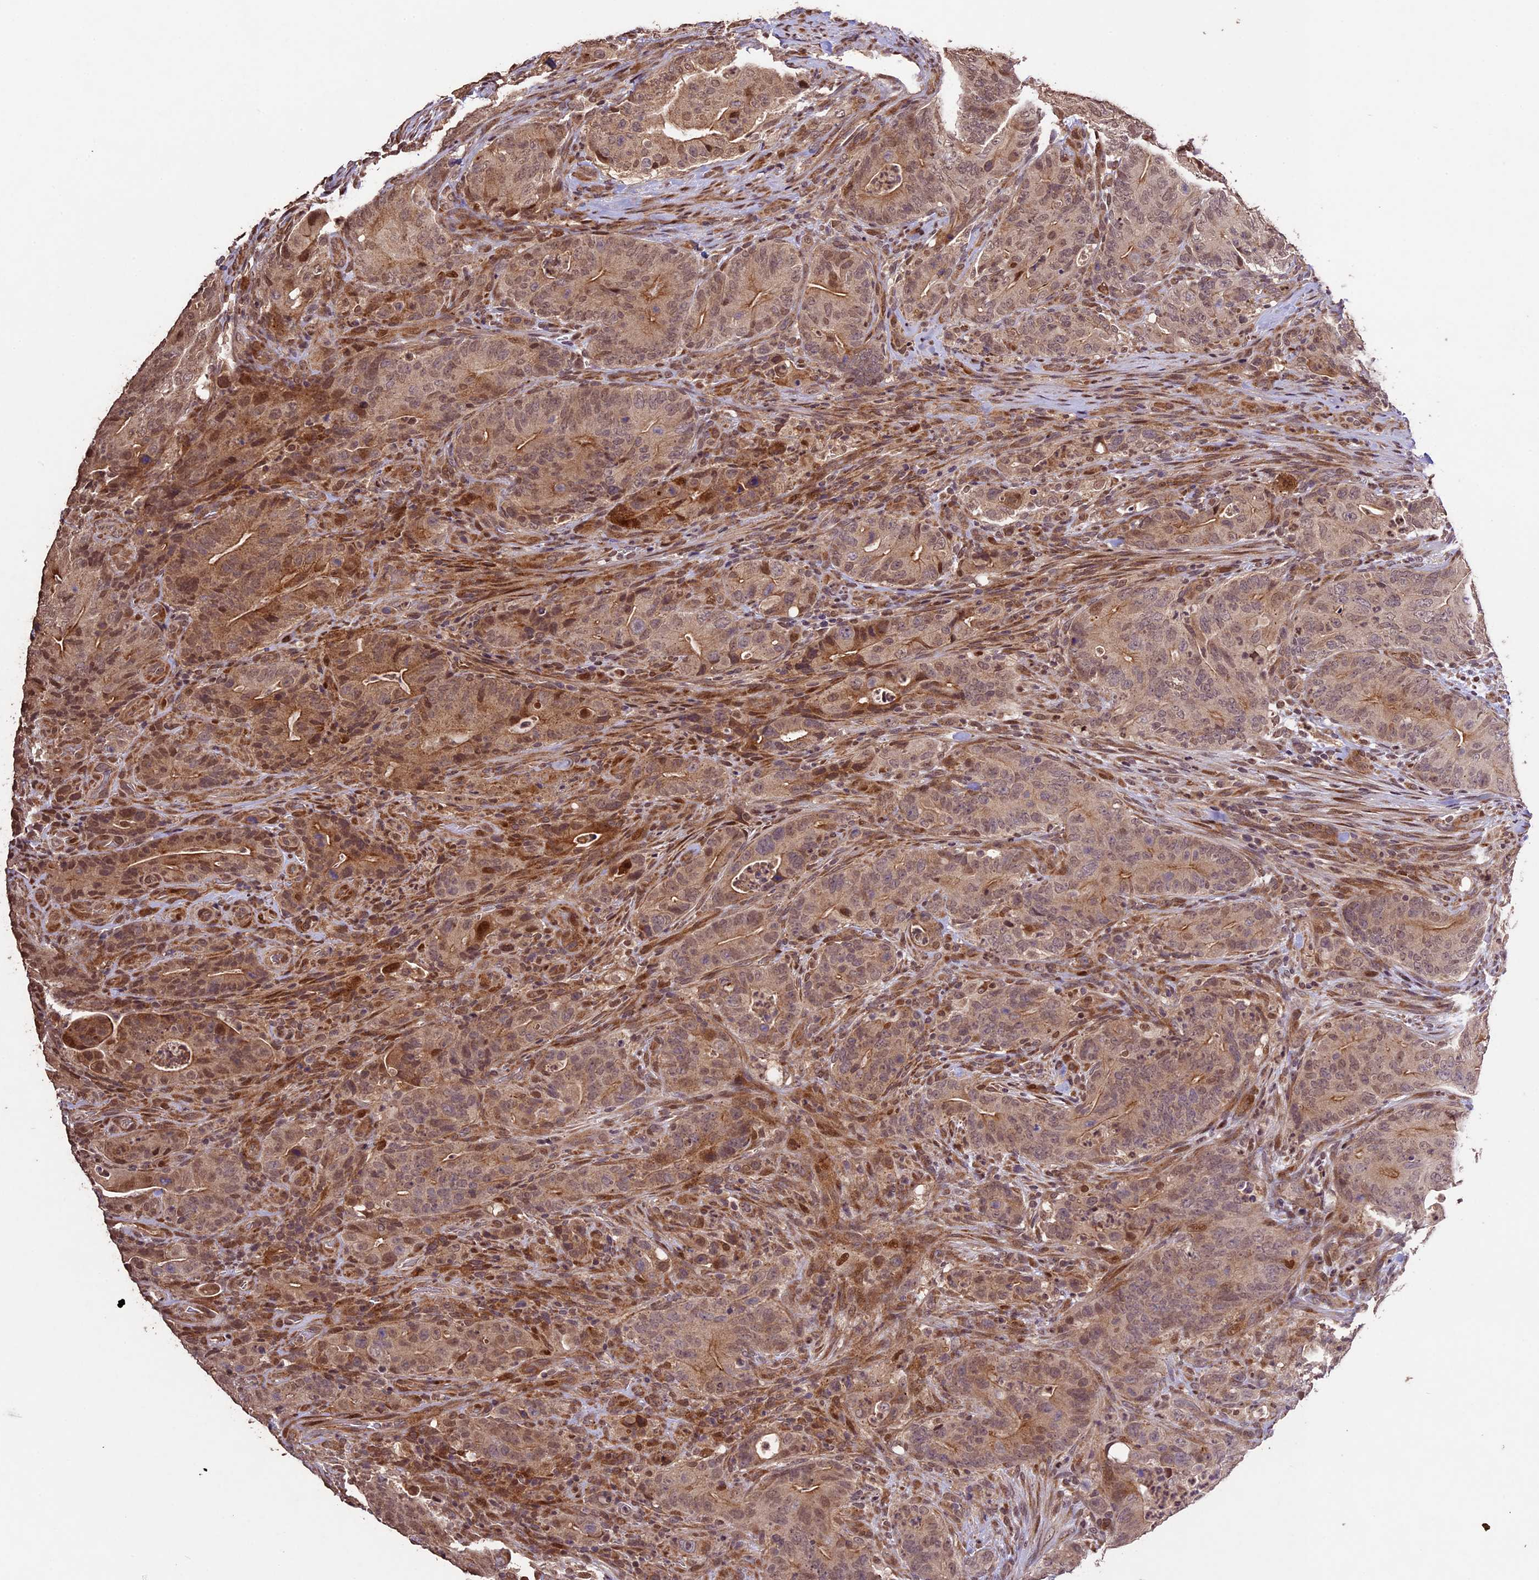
{"staining": {"intensity": "moderate", "quantity": ">75%", "location": "cytoplasmic/membranous,nuclear"}, "tissue": "colorectal cancer", "cell_type": "Tumor cells", "image_type": "cancer", "snomed": [{"axis": "morphology", "description": "Normal tissue, NOS"}, {"axis": "topography", "description": "Colon"}], "caption": "Moderate cytoplasmic/membranous and nuclear expression for a protein is identified in about >75% of tumor cells of colorectal cancer using immunohistochemistry.", "gene": "CDKN2AIP", "patient": {"sex": "female", "age": 82}}